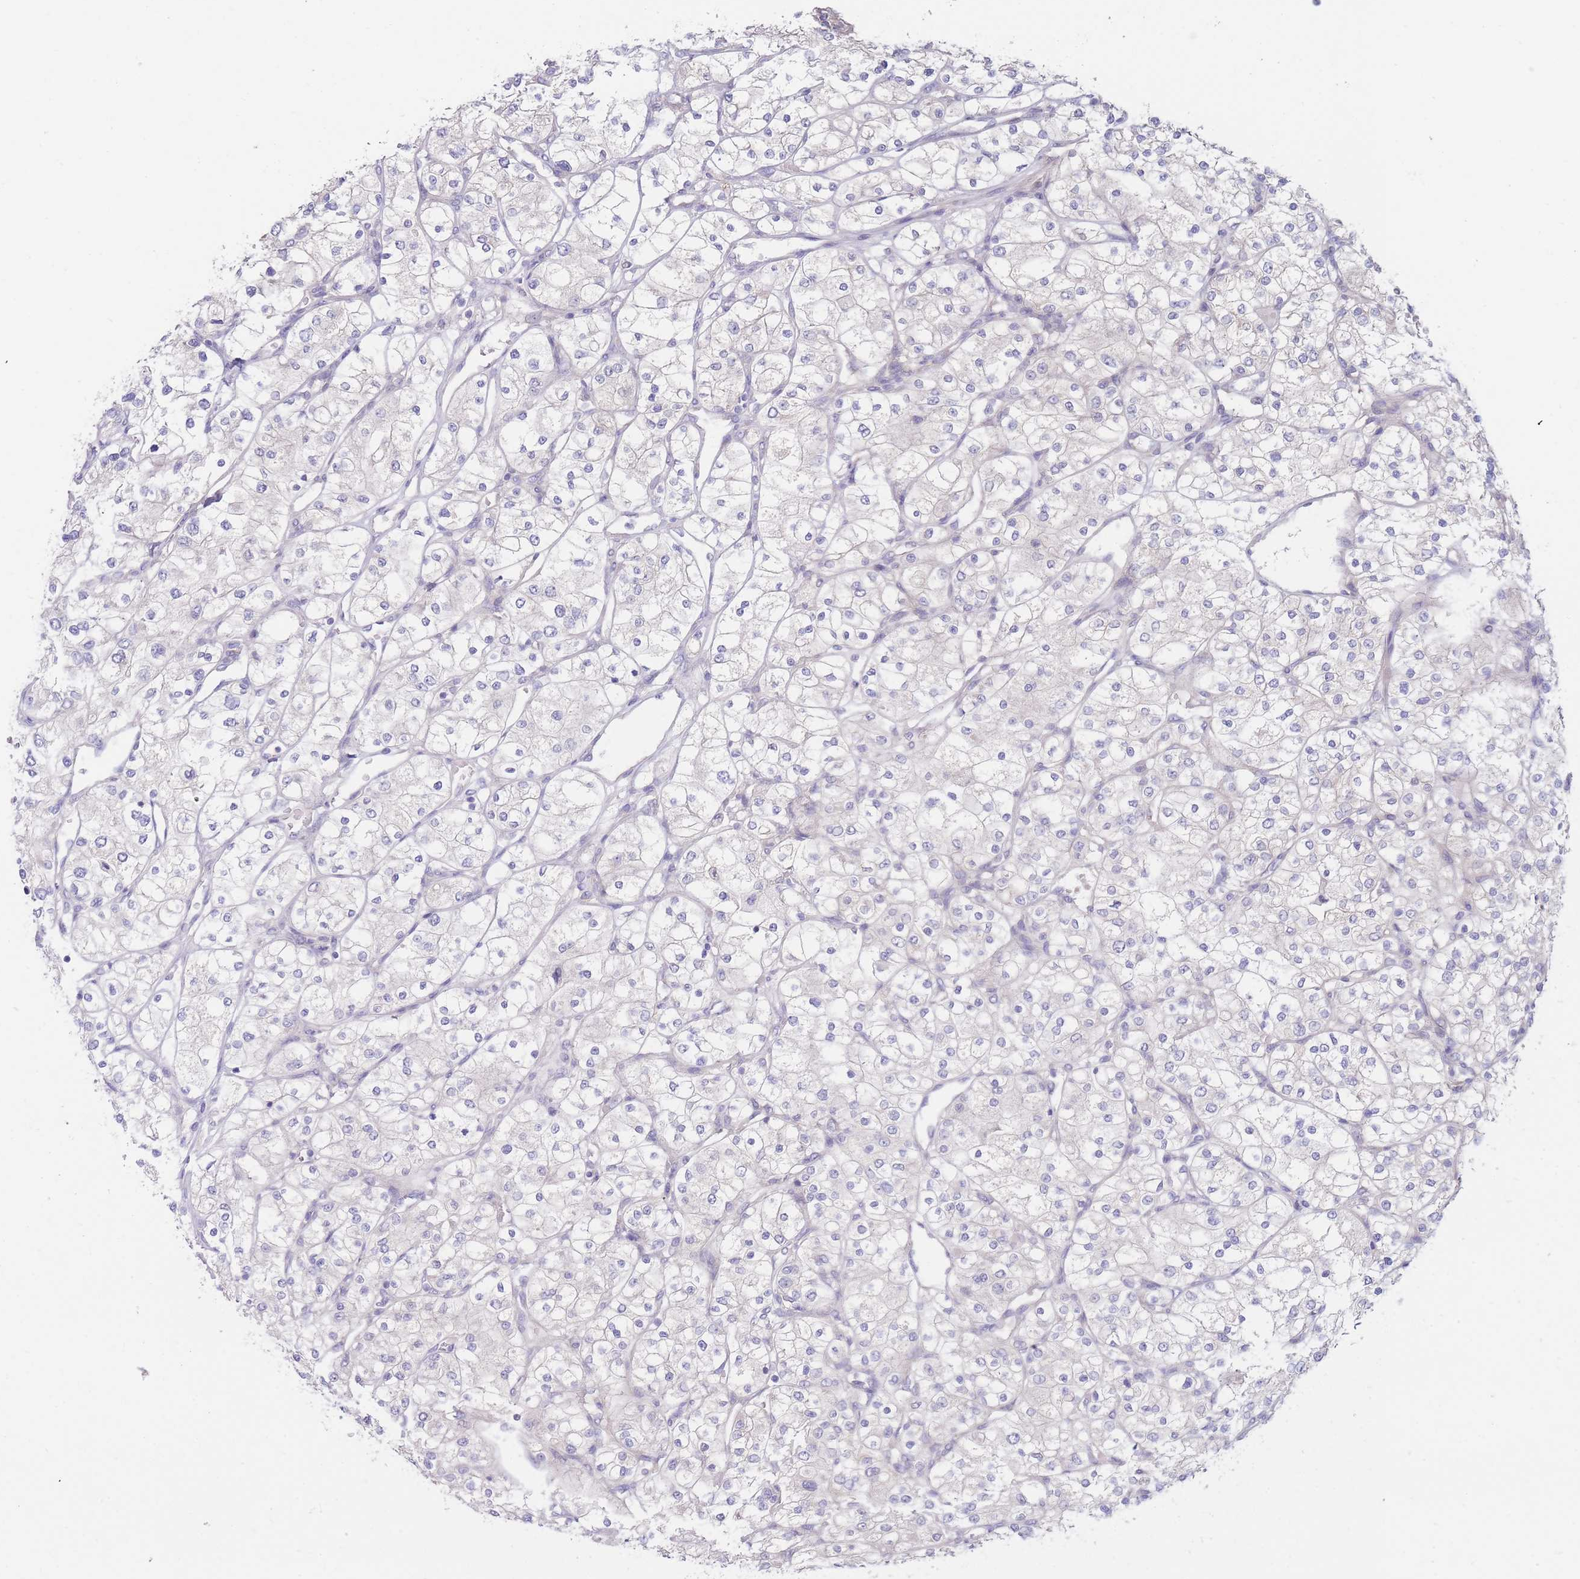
{"staining": {"intensity": "negative", "quantity": "none", "location": "none"}, "tissue": "renal cancer", "cell_type": "Tumor cells", "image_type": "cancer", "snomed": [{"axis": "morphology", "description": "Adenocarcinoma, NOS"}, {"axis": "topography", "description": "Kidney"}], "caption": "Tumor cells are negative for brown protein staining in renal cancer.", "gene": "ZNF281", "patient": {"sex": "male", "age": 80}}